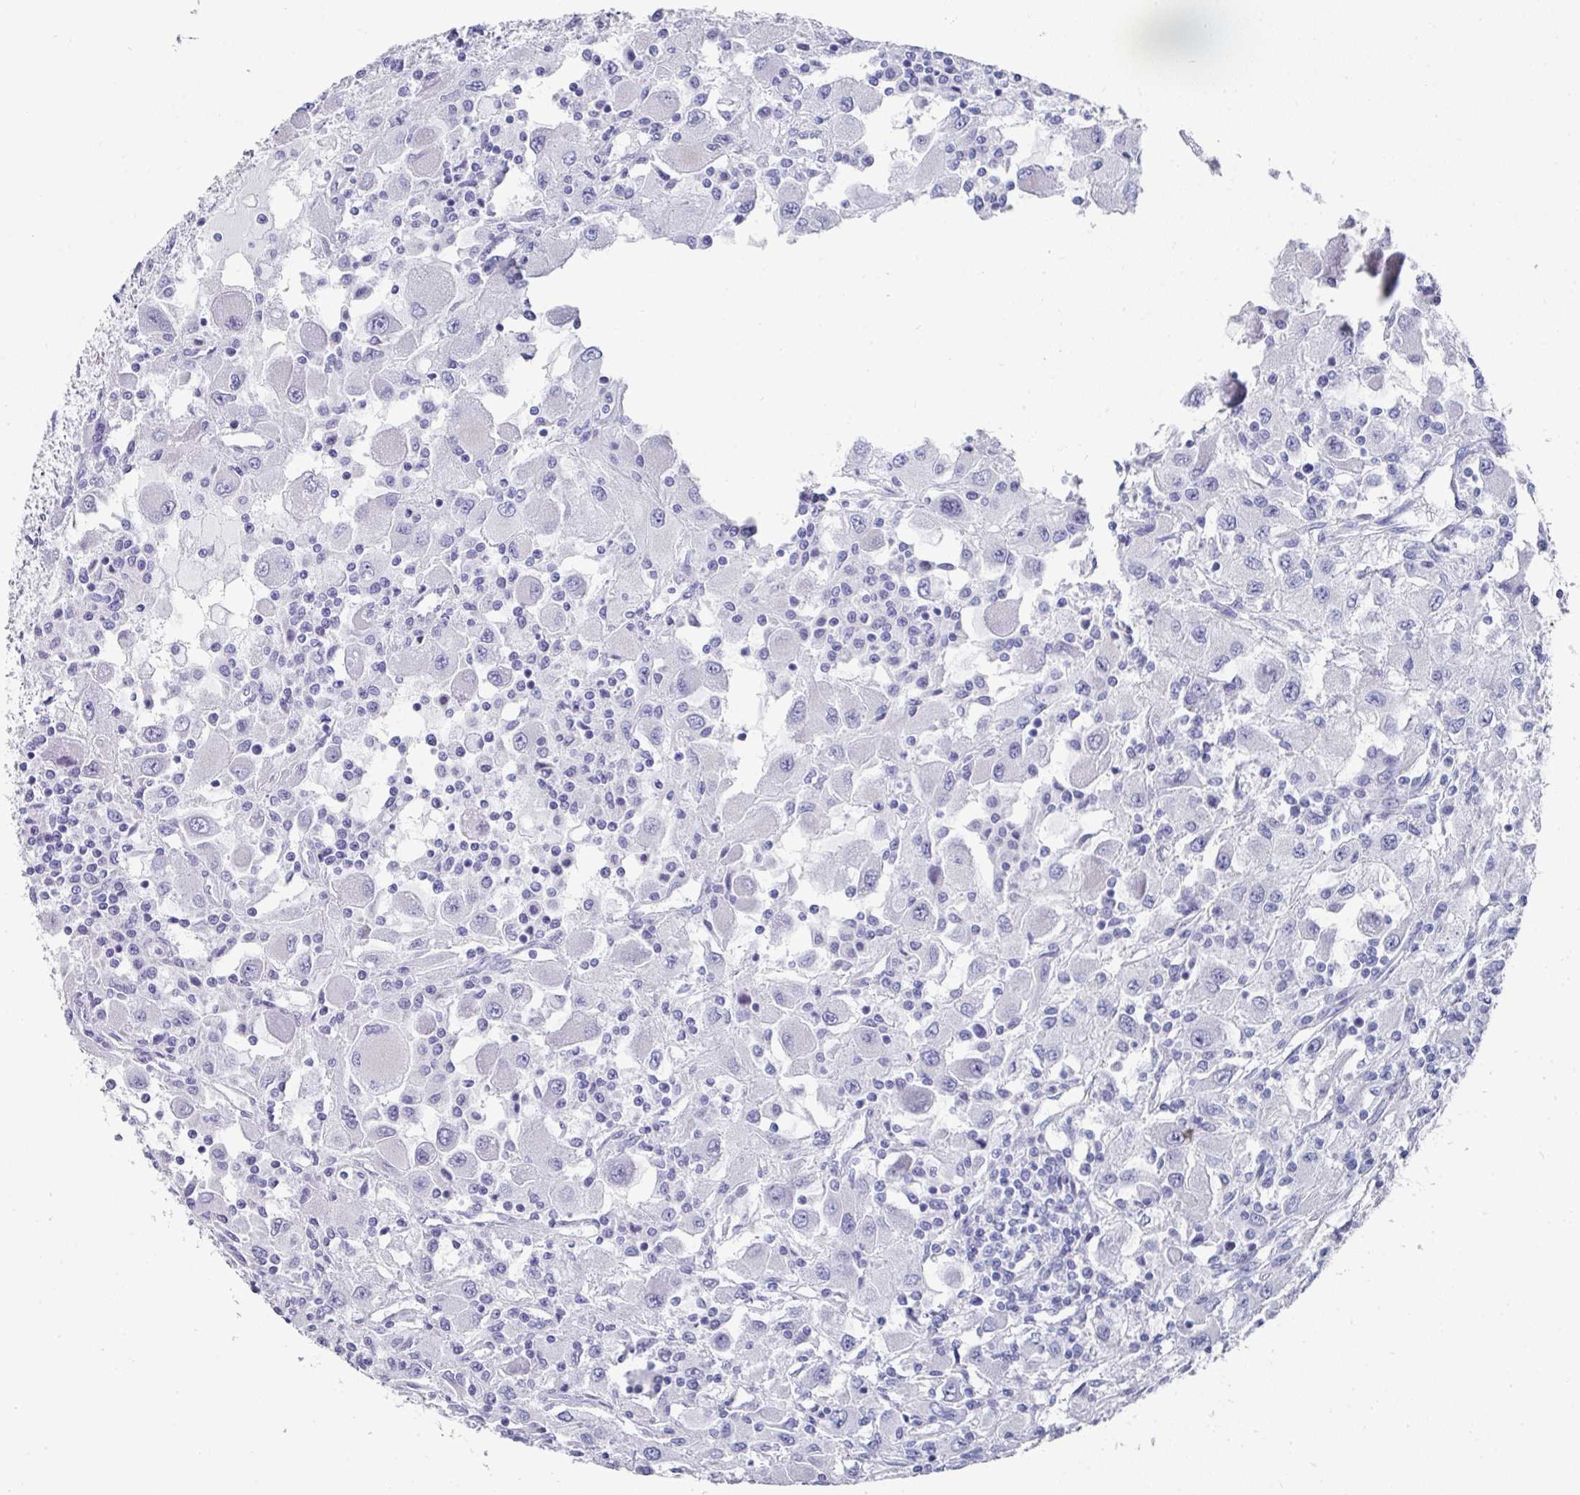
{"staining": {"intensity": "negative", "quantity": "none", "location": "none"}, "tissue": "renal cancer", "cell_type": "Tumor cells", "image_type": "cancer", "snomed": [{"axis": "morphology", "description": "Adenocarcinoma, NOS"}, {"axis": "topography", "description": "Kidney"}], "caption": "Immunohistochemistry (IHC) image of adenocarcinoma (renal) stained for a protein (brown), which demonstrates no positivity in tumor cells. (Stains: DAB immunohistochemistry with hematoxylin counter stain, Microscopy: brightfield microscopy at high magnification).", "gene": "SETBP1", "patient": {"sex": "female", "age": 67}}